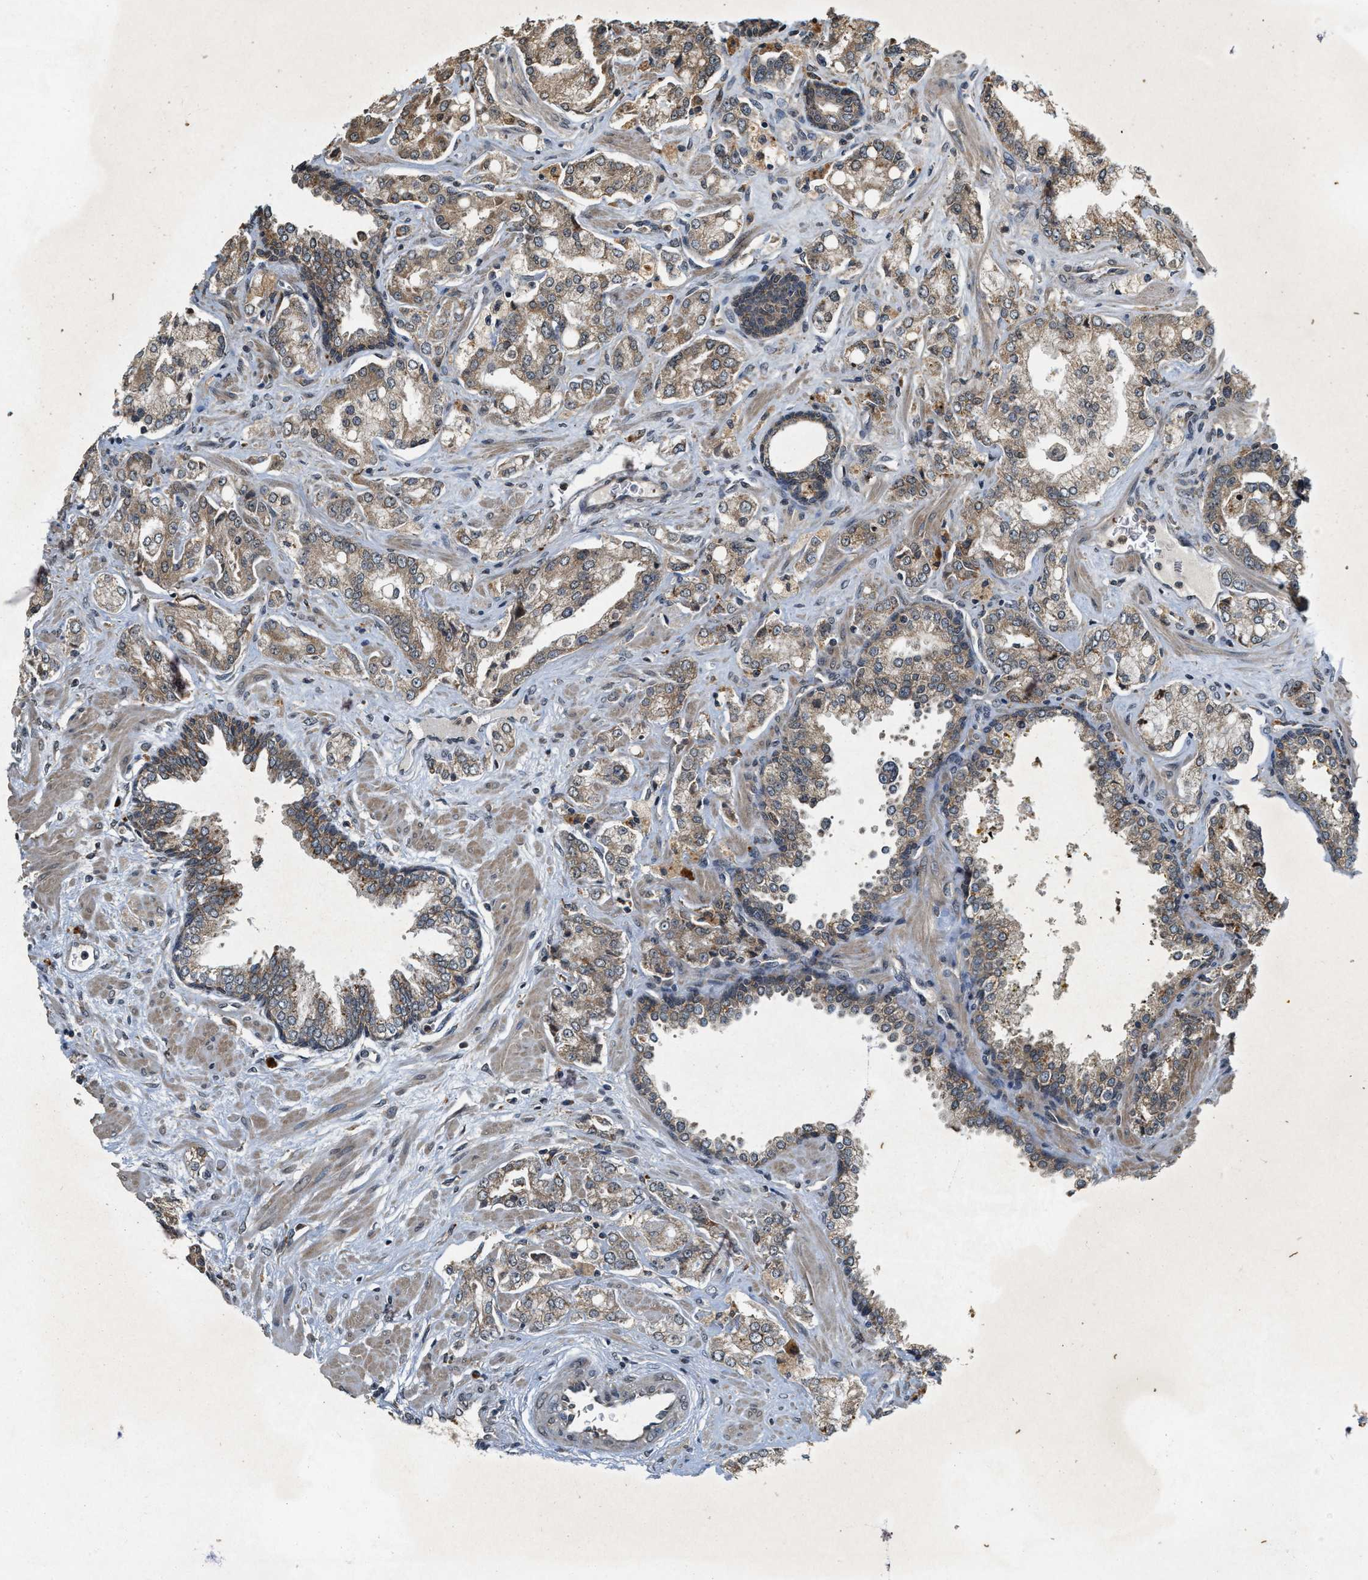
{"staining": {"intensity": "moderate", "quantity": ">75%", "location": "cytoplasmic/membranous"}, "tissue": "prostate cancer", "cell_type": "Tumor cells", "image_type": "cancer", "snomed": [{"axis": "morphology", "description": "Adenocarcinoma, High grade"}, {"axis": "topography", "description": "Prostate"}], "caption": "High-grade adenocarcinoma (prostate) stained with a protein marker displays moderate staining in tumor cells.", "gene": "KIF21A", "patient": {"sex": "male", "age": 67}}